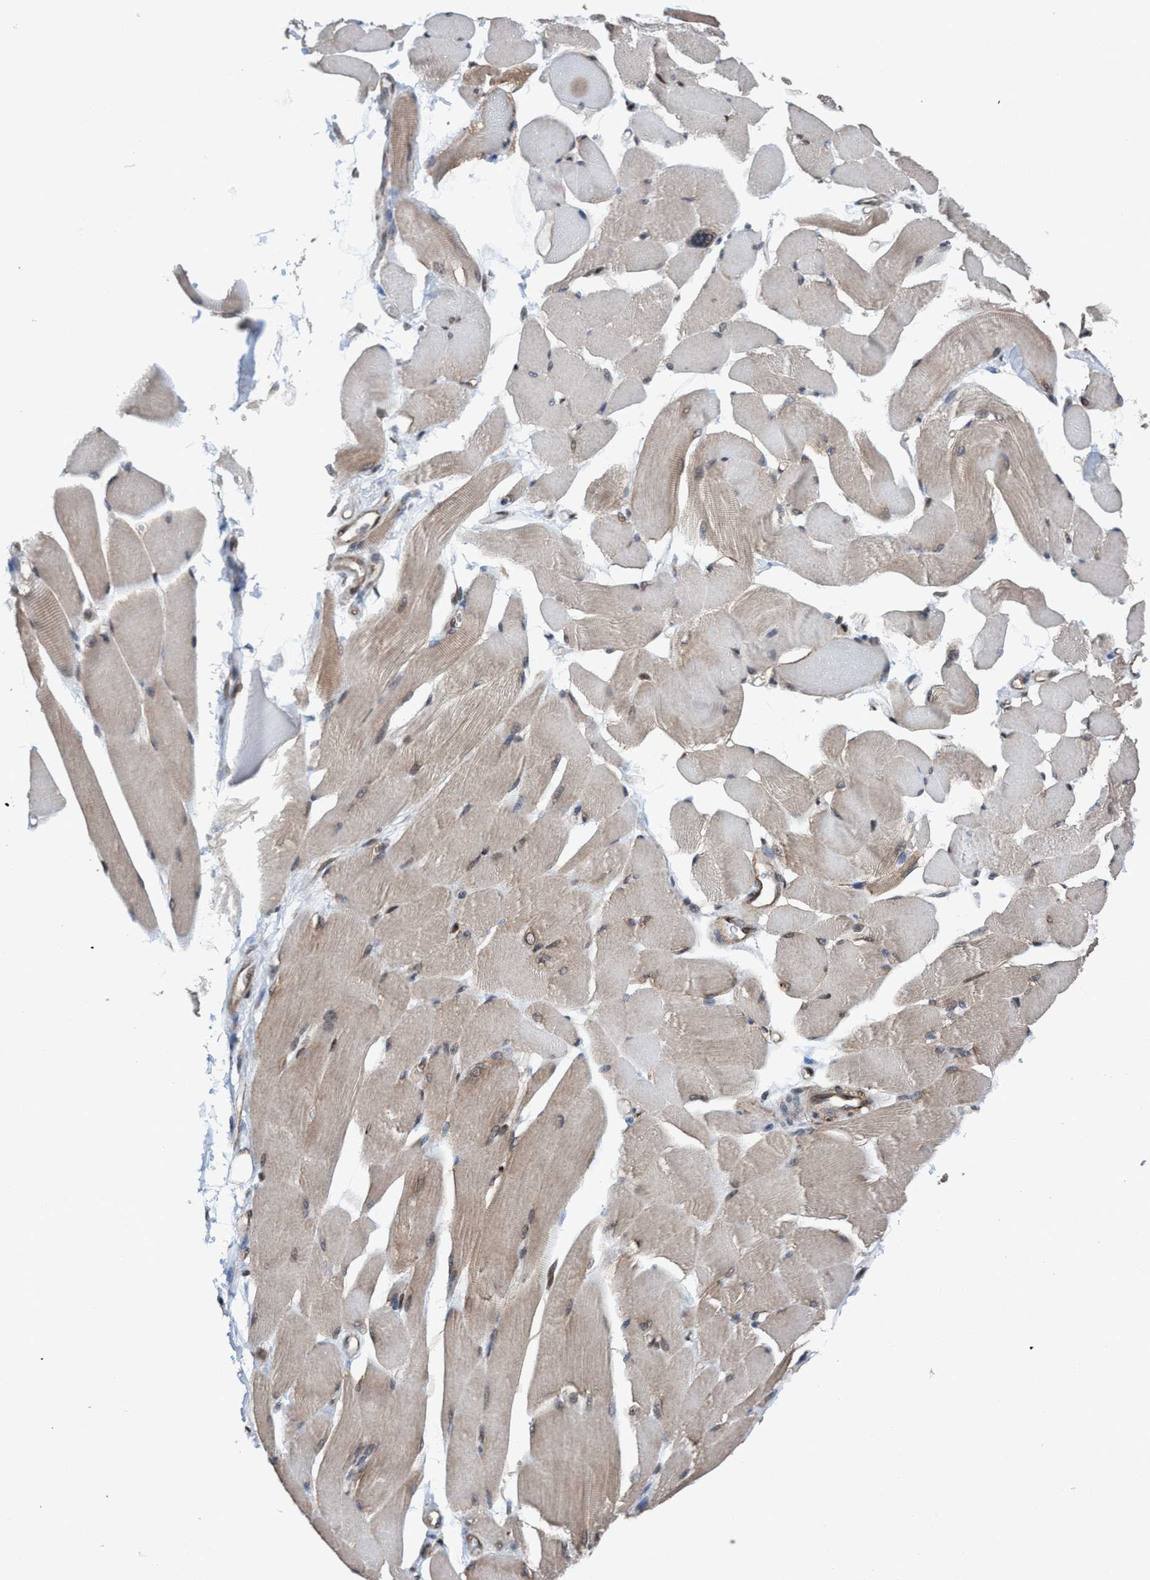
{"staining": {"intensity": "weak", "quantity": ">75%", "location": "cytoplasmic/membranous"}, "tissue": "skeletal muscle", "cell_type": "Myocytes", "image_type": "normal", "snomed": [{"axis": "morphology", "description": "Normal tissue, NOS"}, {"axis": "topography", "description": "Skeletal muscle"}, {"axis": "topography", "description": "Peripheral nerve tissue"}], "caption": "A micrograph of skeletal muscle stained for a protein displays weak cytoplasmic/membranous brown staining in myocytes. (Brightfield microscopy of DAB IHC at high magnification).", "gene": "METAP2", "patient": {"sex": "female", "age": 84}}